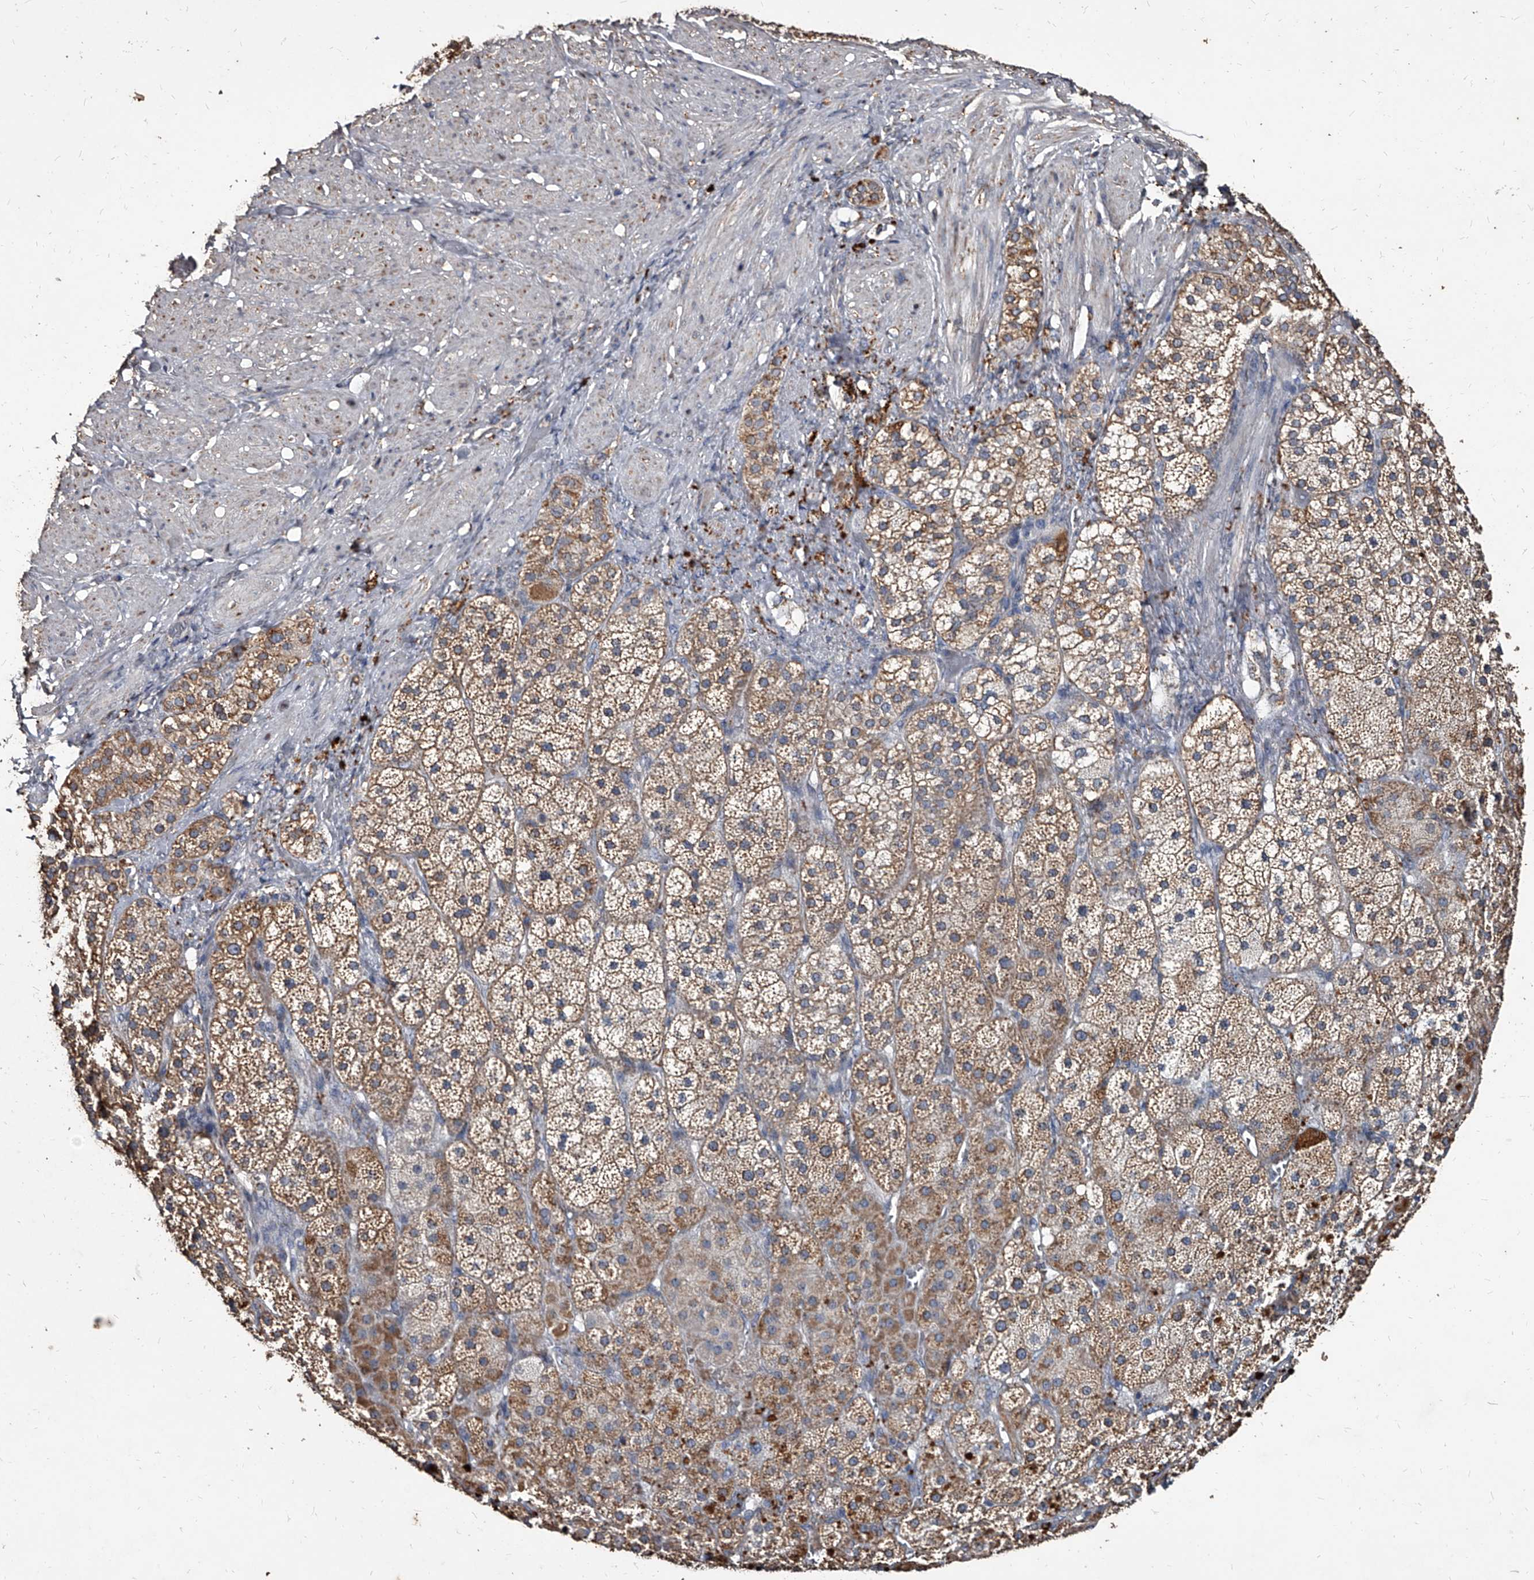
{"staining": {"intensity": "moderate", "quantity": ">75%", "location": "cytoplasmic/membranous"}, "tissue": "adrenal gland", "cell_type": "Glandular cells", "image_type": "normal", "snomed": [{"axis": "morphology", "description": "Normal tissue, NOS"}, {"axis": "topography", "description": "Adrenal gland"}], "caption": "DAB (3,3'-diaminobenzidine) immunohistochemical staining of unremarkable adrenal gland reveals moderate cytoplasmic/membranous protein expression in about >75% of glandular cells.", "gene": "GPR183", "patient": {"sex": "male", "age": 57}}